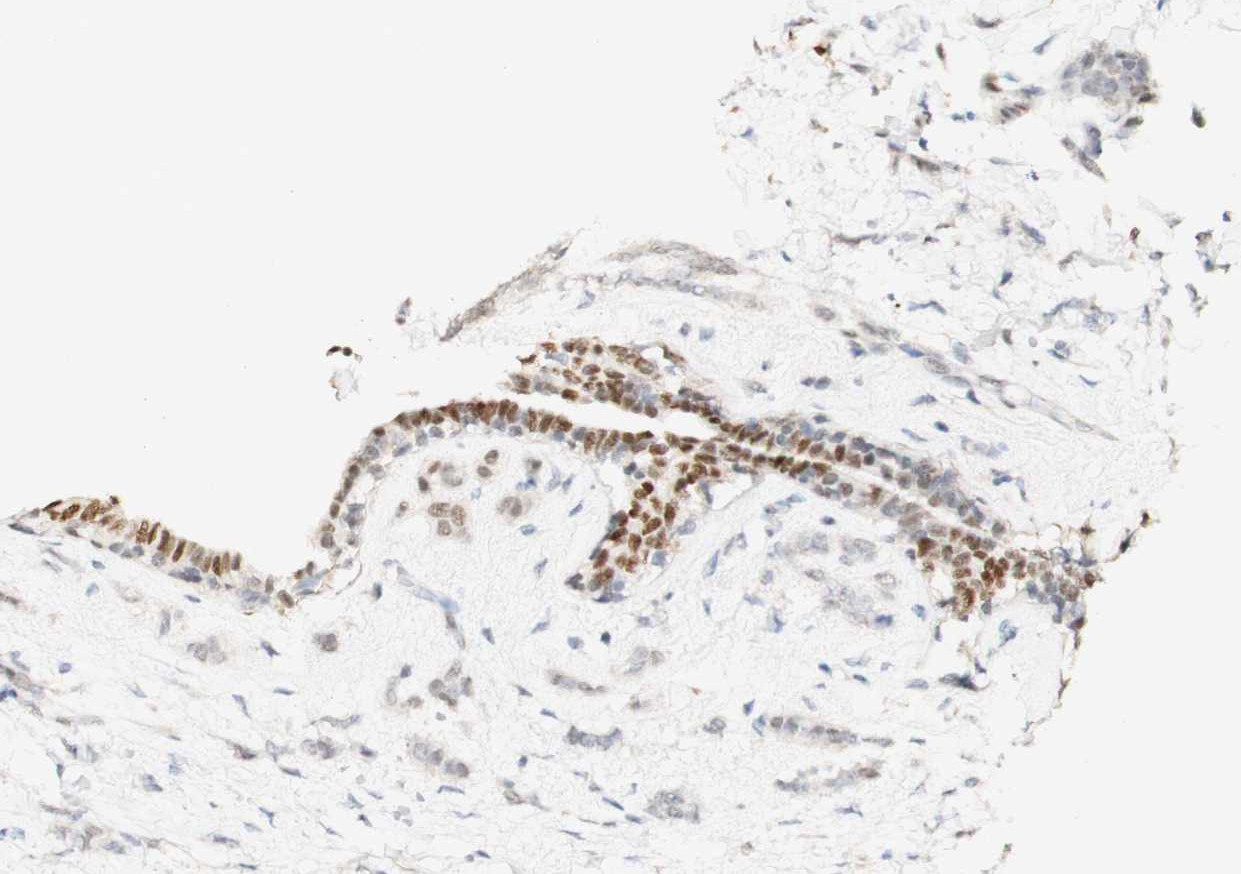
{"staining": {"intensity": "negative", "quantity": "none", "location": "none"}, "tissue": "breast cancer", "cell_type": "Tumor cells", "image_type": "cancer", "snomed": [{"axis": "morphology", "description": "Lobular carcinoma, in situ"}, {"axis": "morphology", "description": "Lobular carcinoma"}, {"axis": "topography", "description": "Breast"}], "caption": "Immunohistochemical staining of breast cancer demonstrates no significant expression in tumor cells.", "gene": "MAP3K4", "patient": {"sex": "female", "age": 41}}